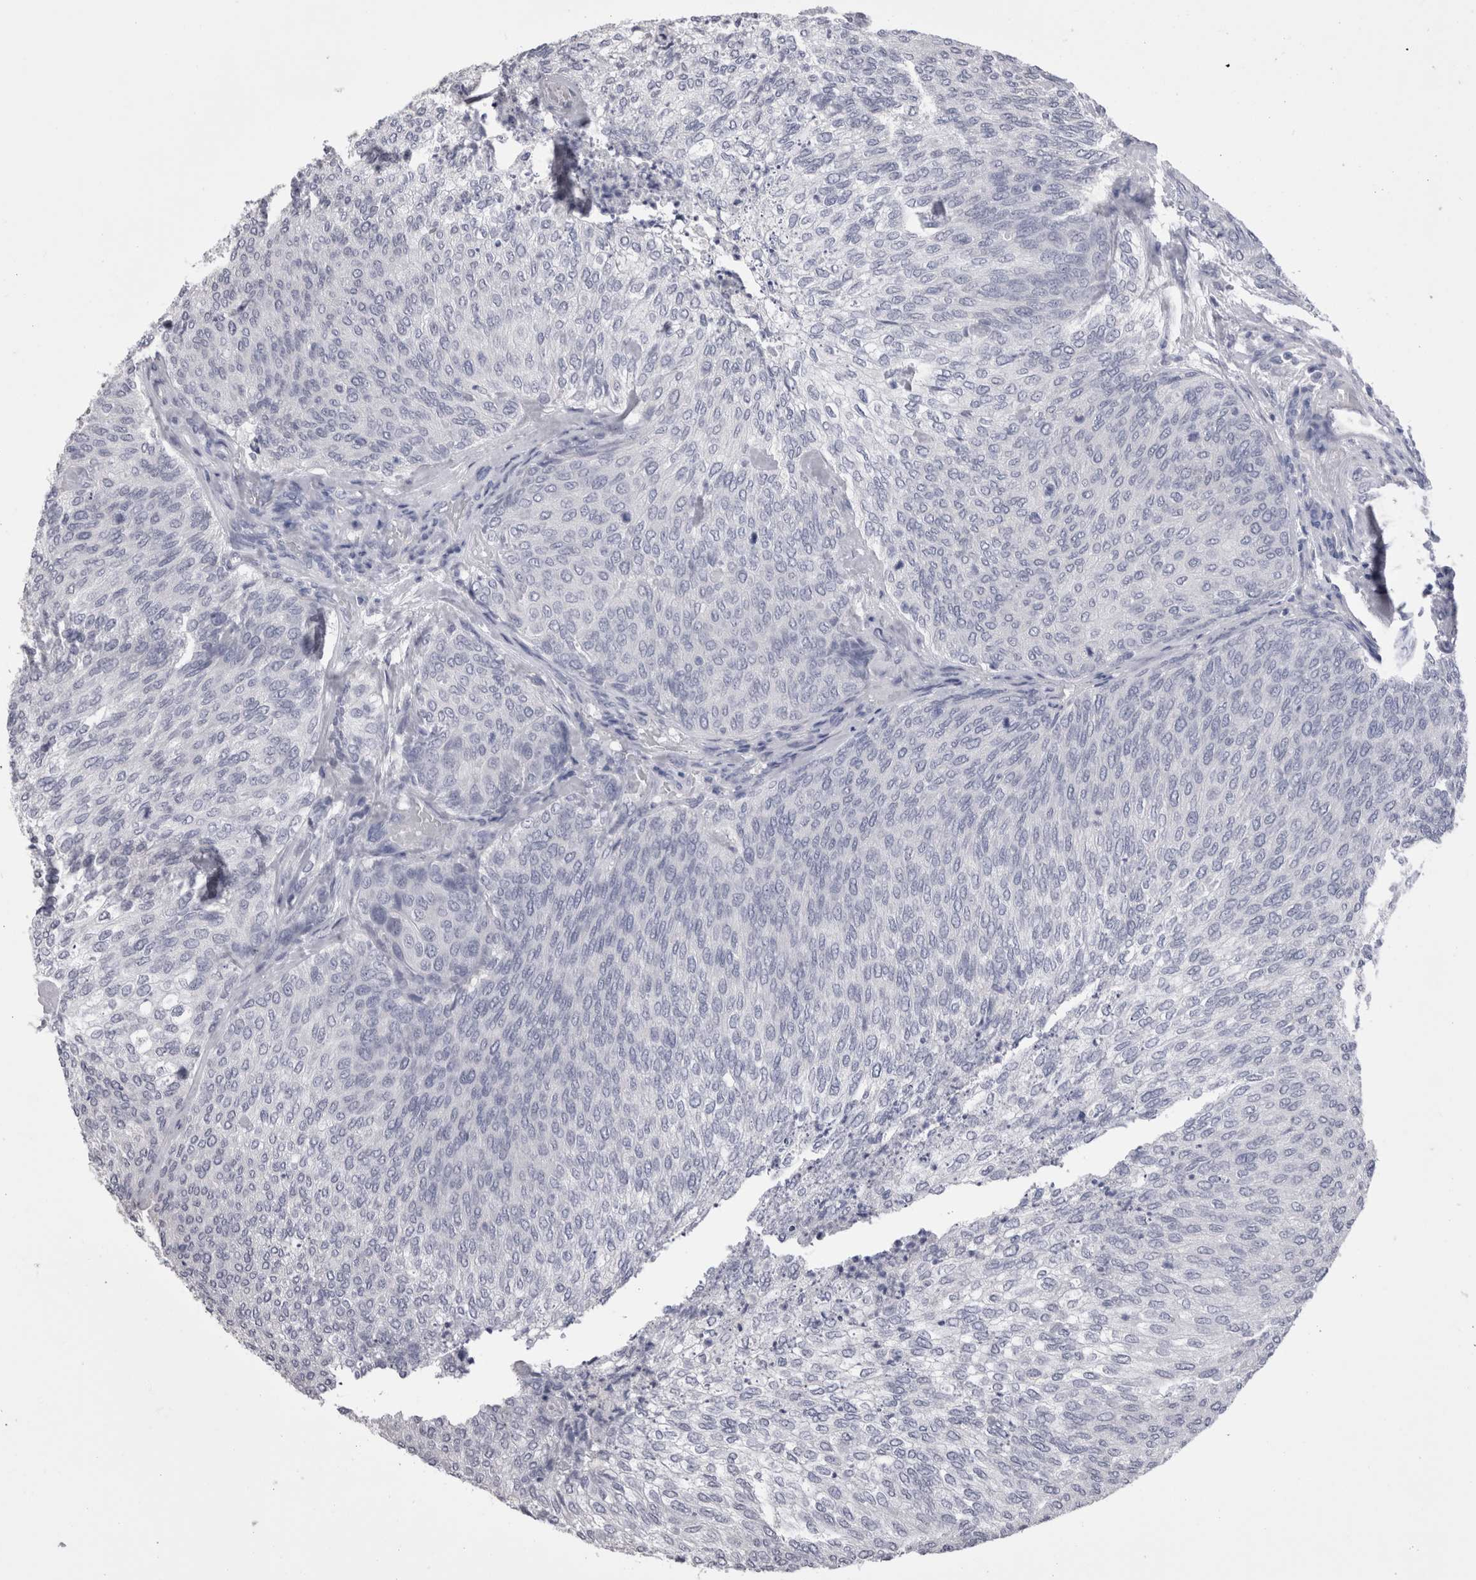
{"staining": {"intensity": "negative", "quantity": "none", "location": "none"}, "tissue": "urothelial cancer", "cell_type": "Tumor cells", "image_type": "cancer", "snomed": [{"axis": "morphology", "description": "Urothelial carcinoma, Low grade"}, {"axis": "topography", "description": "Urinary bladder"}], "caption": "This is a micrograph of immunohistochemistry staining of low-grade urothelial carcinoma, which shows no staining in tumor cells.", "gene": "CDHR5", "patient": {"sex": "female", "age": 79}}